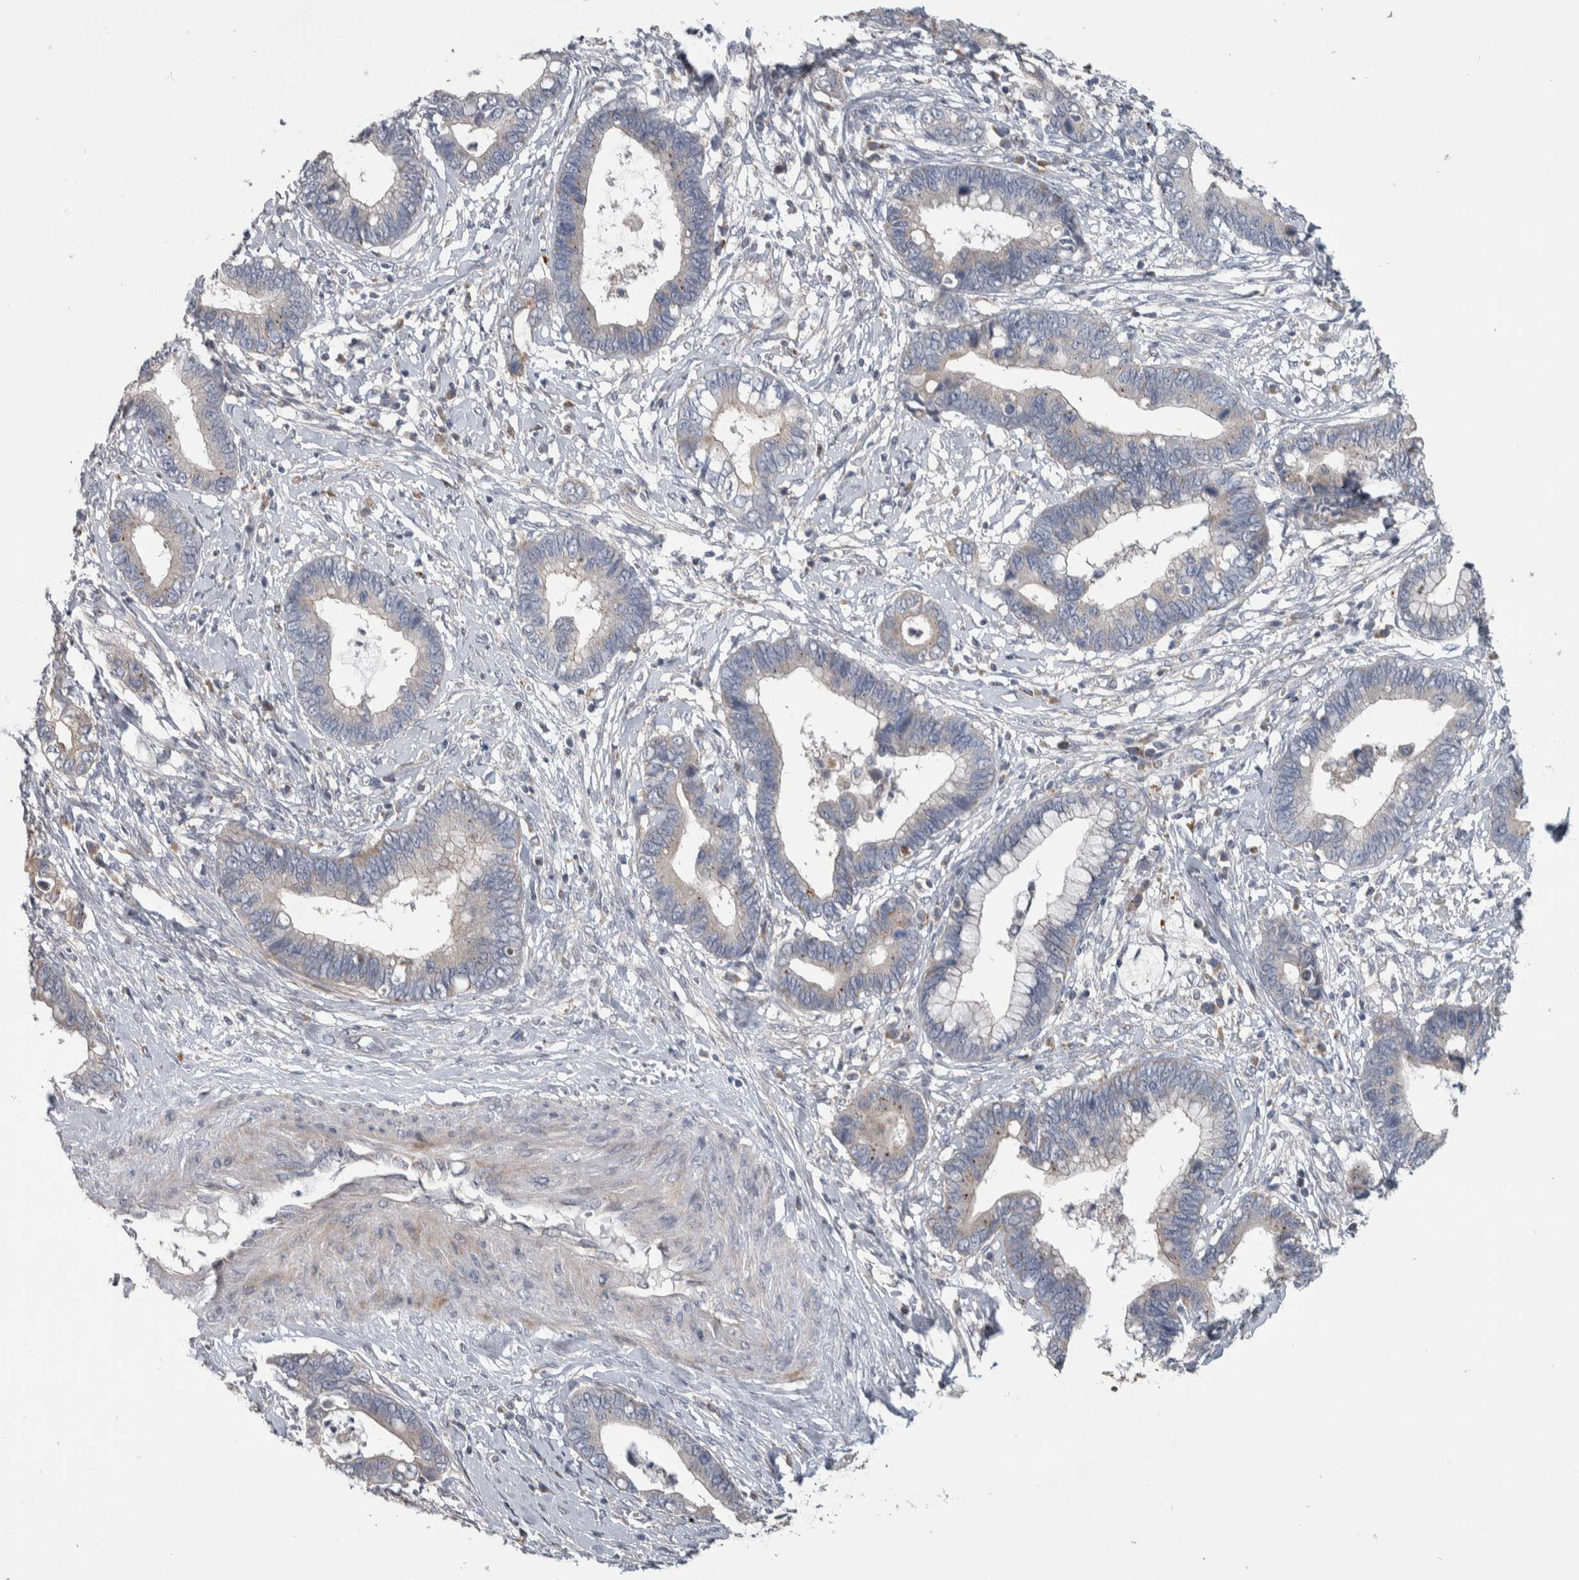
{"staining": {"intensity": "weak", "quantity": "<25%", "location": "cytoplasmic/membranous"}, "tissue": "cervical cancer", "cell_type": "Tumor cells", "image_type": "cancer", "snomed": [{"axis": "morphology", "description": "Adenocarcinoma, NOS"}, {"axis": "topography", "description": "Cervix"}], "caption": "IHC of adenocarcinoma (cervical) reveals no staining in tumor cells.", "gene": "FAM83G", "patient": {"sex": "female", "age": 44}}